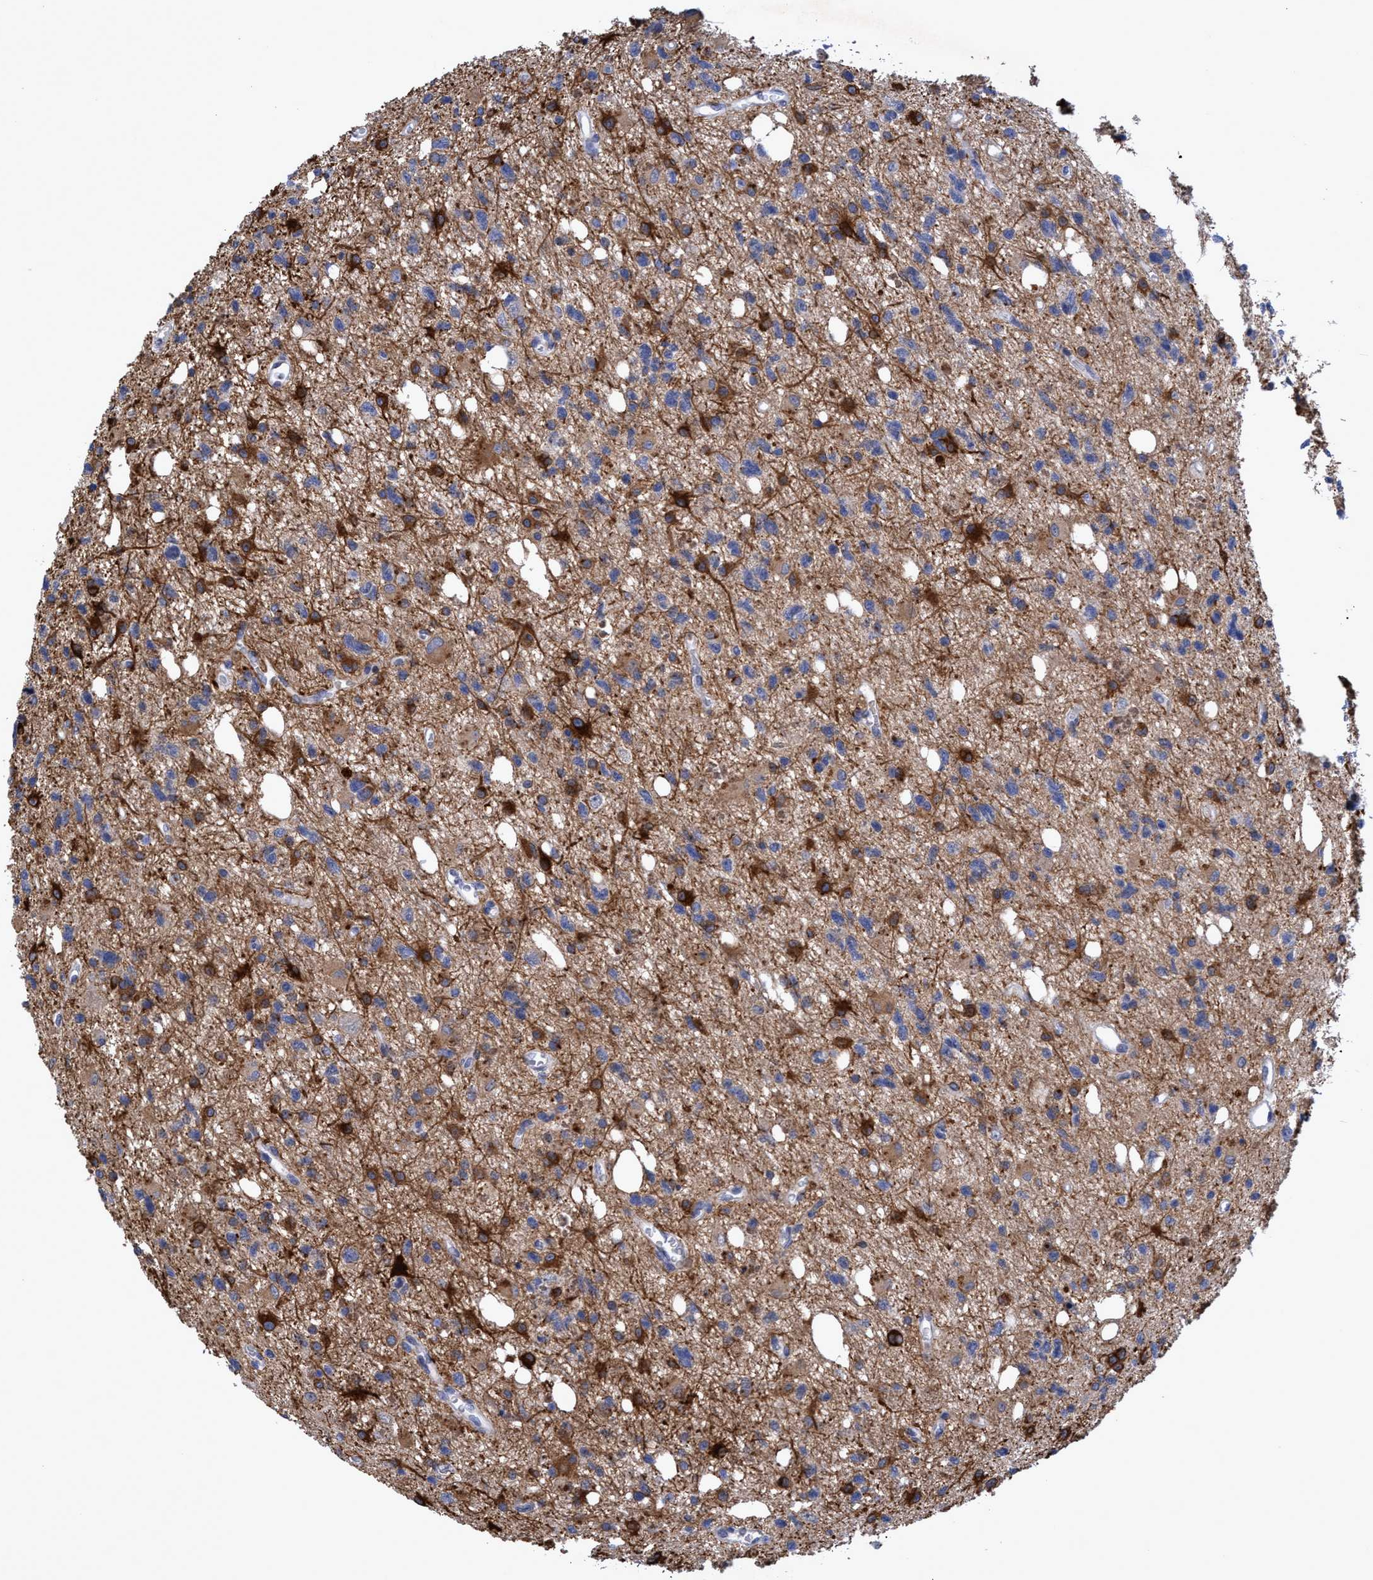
{"staining": {"intensity": "strong", "quantity": "25%-75%", "location": "cytoplasmic/membranous"}, "tissue": "glioma", "cell_type": "Tumor cells", "image_type": "cancer", "snomed": [{"axis": "morphology", "description": "Glioma, malignant, High grade"}, {"axis": "topography", "description": "Brain"}], "caption": "Approximately 25%-75% of tumor cells in malignant glioma (high-grade) reveal strong cytoplasmic/membranous protein positivity as visualized by brown immunohistochemical staining.", "gene": "SEMA4D", "patient": {"sex": "female", "age": 62}}